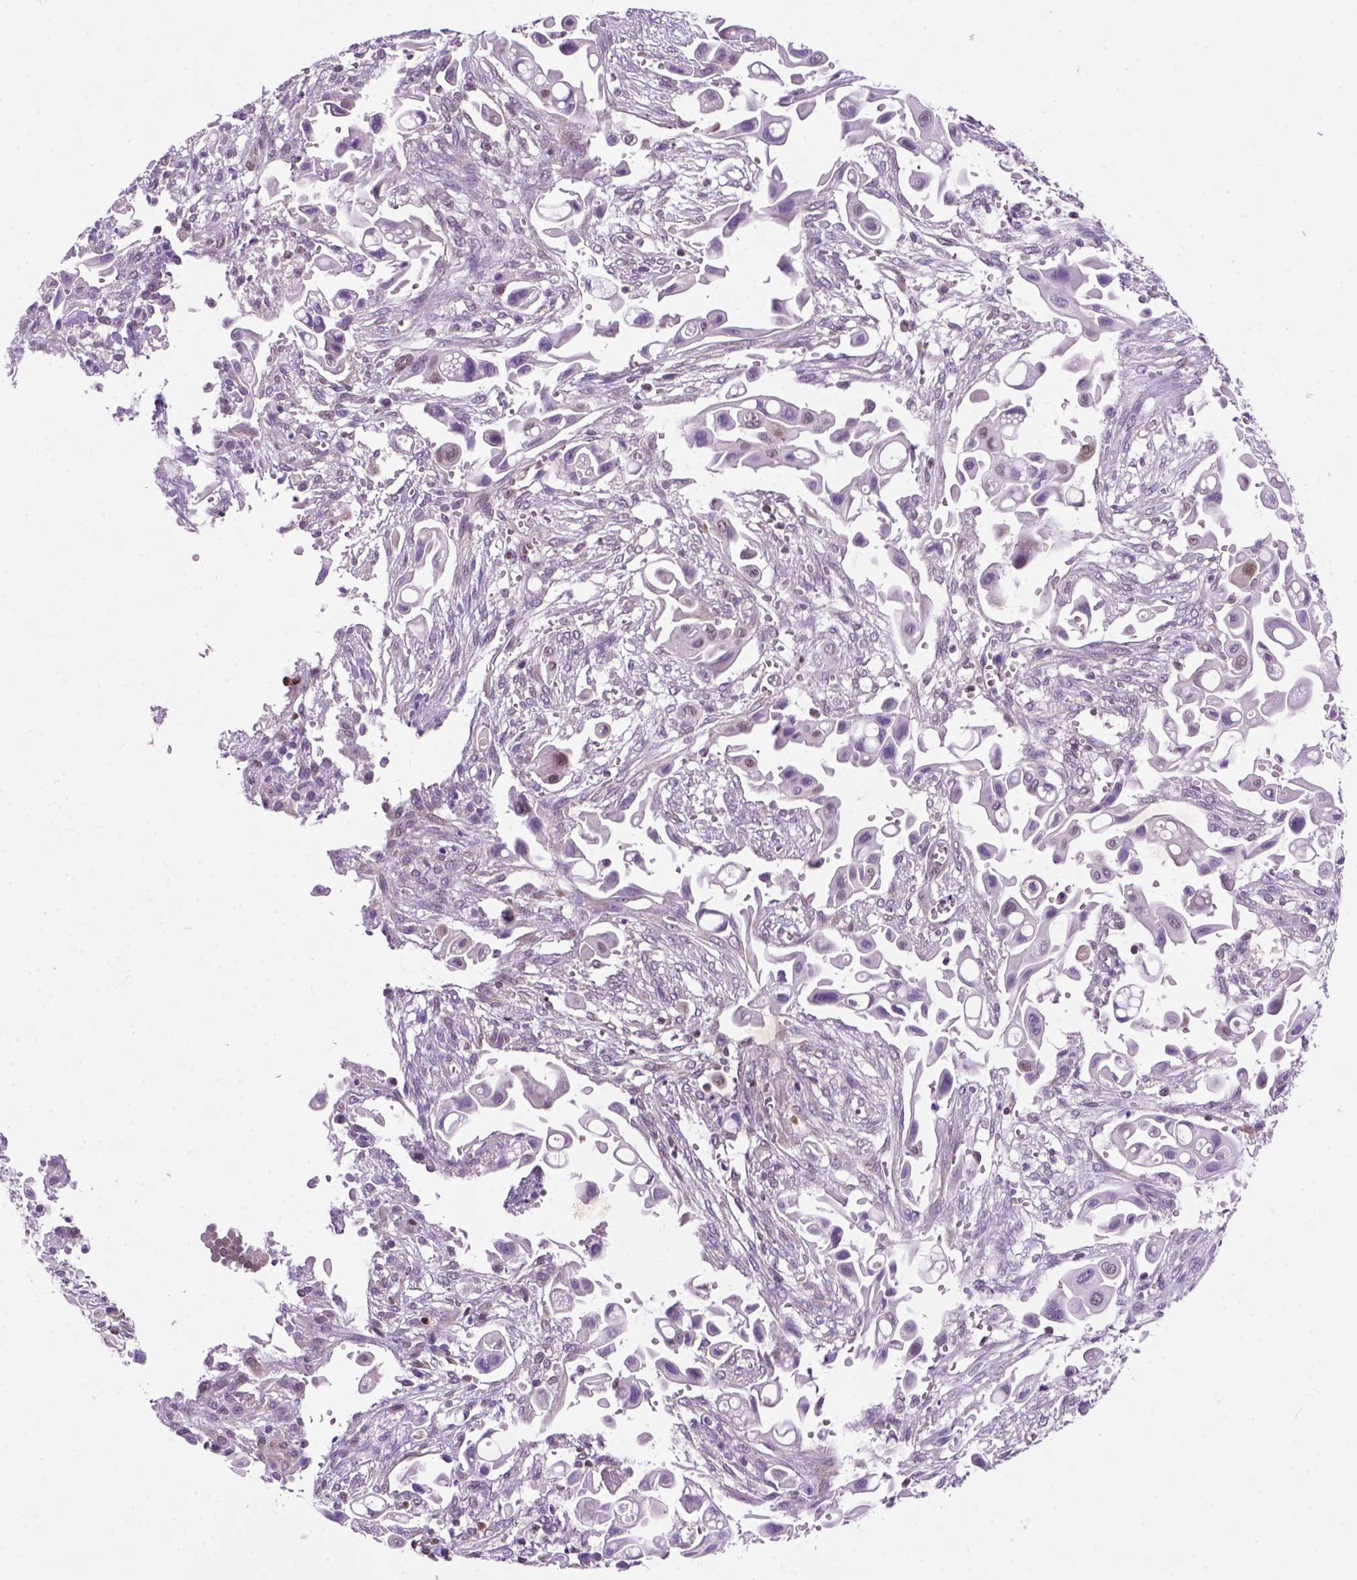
{"staining": {"intensity": "negative", "quantity": "none", "location": "none"}, "tissue": "pancreatic cancer", "cell_type": "Tumor cells", "image_type": "cancer", "snomed": [{"axis": "morphology", "description": "Adenocarcinoma, NOS"}, {"axis": "topography", "description": "Pancreas"}], "caption": "An immunohistochemistry (IHC) photomicrograph of pancreatic cancer is shown. There is no staining in tumor cells of pancreatic cancer.", "gene": "MGMT", "patient": {"sex": "male", "age": 50}}